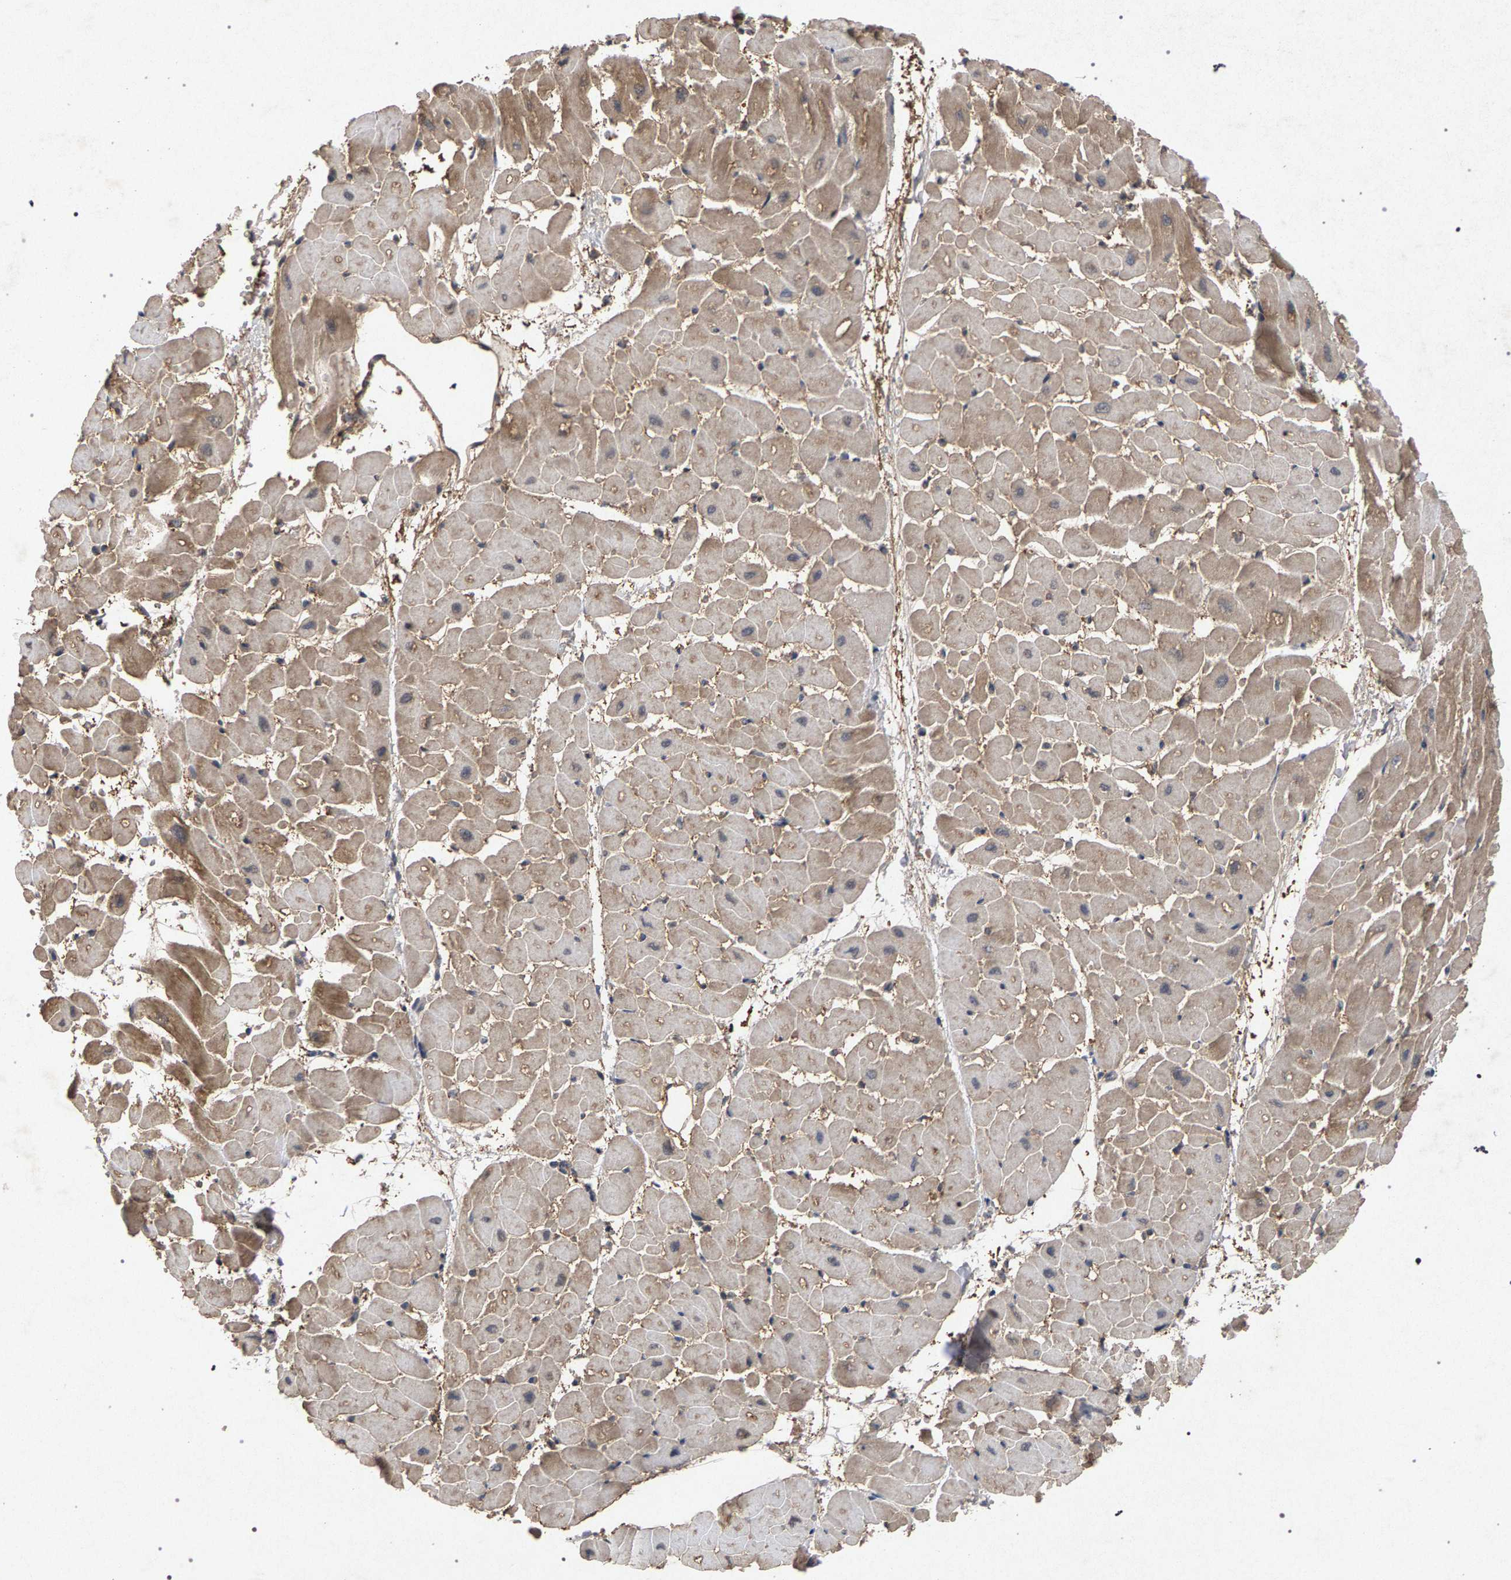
{"staining": {"intensity": "moderate", "quantity": ">75%", "location": "cytoplasmic/membranous"}, "tissue": "heart muscle", "cell_type": "Cardiomyocytes", "image_type": "normal", "snomed": [{"axis": "morphology", "description": "Normal tissue, NOS"}, {"axis": "topography", "description": "Heart"}], "caption": "Protein expression by IHC demonstrates moderate cytoplasmic/membranous expression in approximately >75% of cardiomyocytes in normal heart muscle. Nuclei are stained in blue.", "gene": "SLC4A4", "patient": {"sex": "male", "age": 45}}